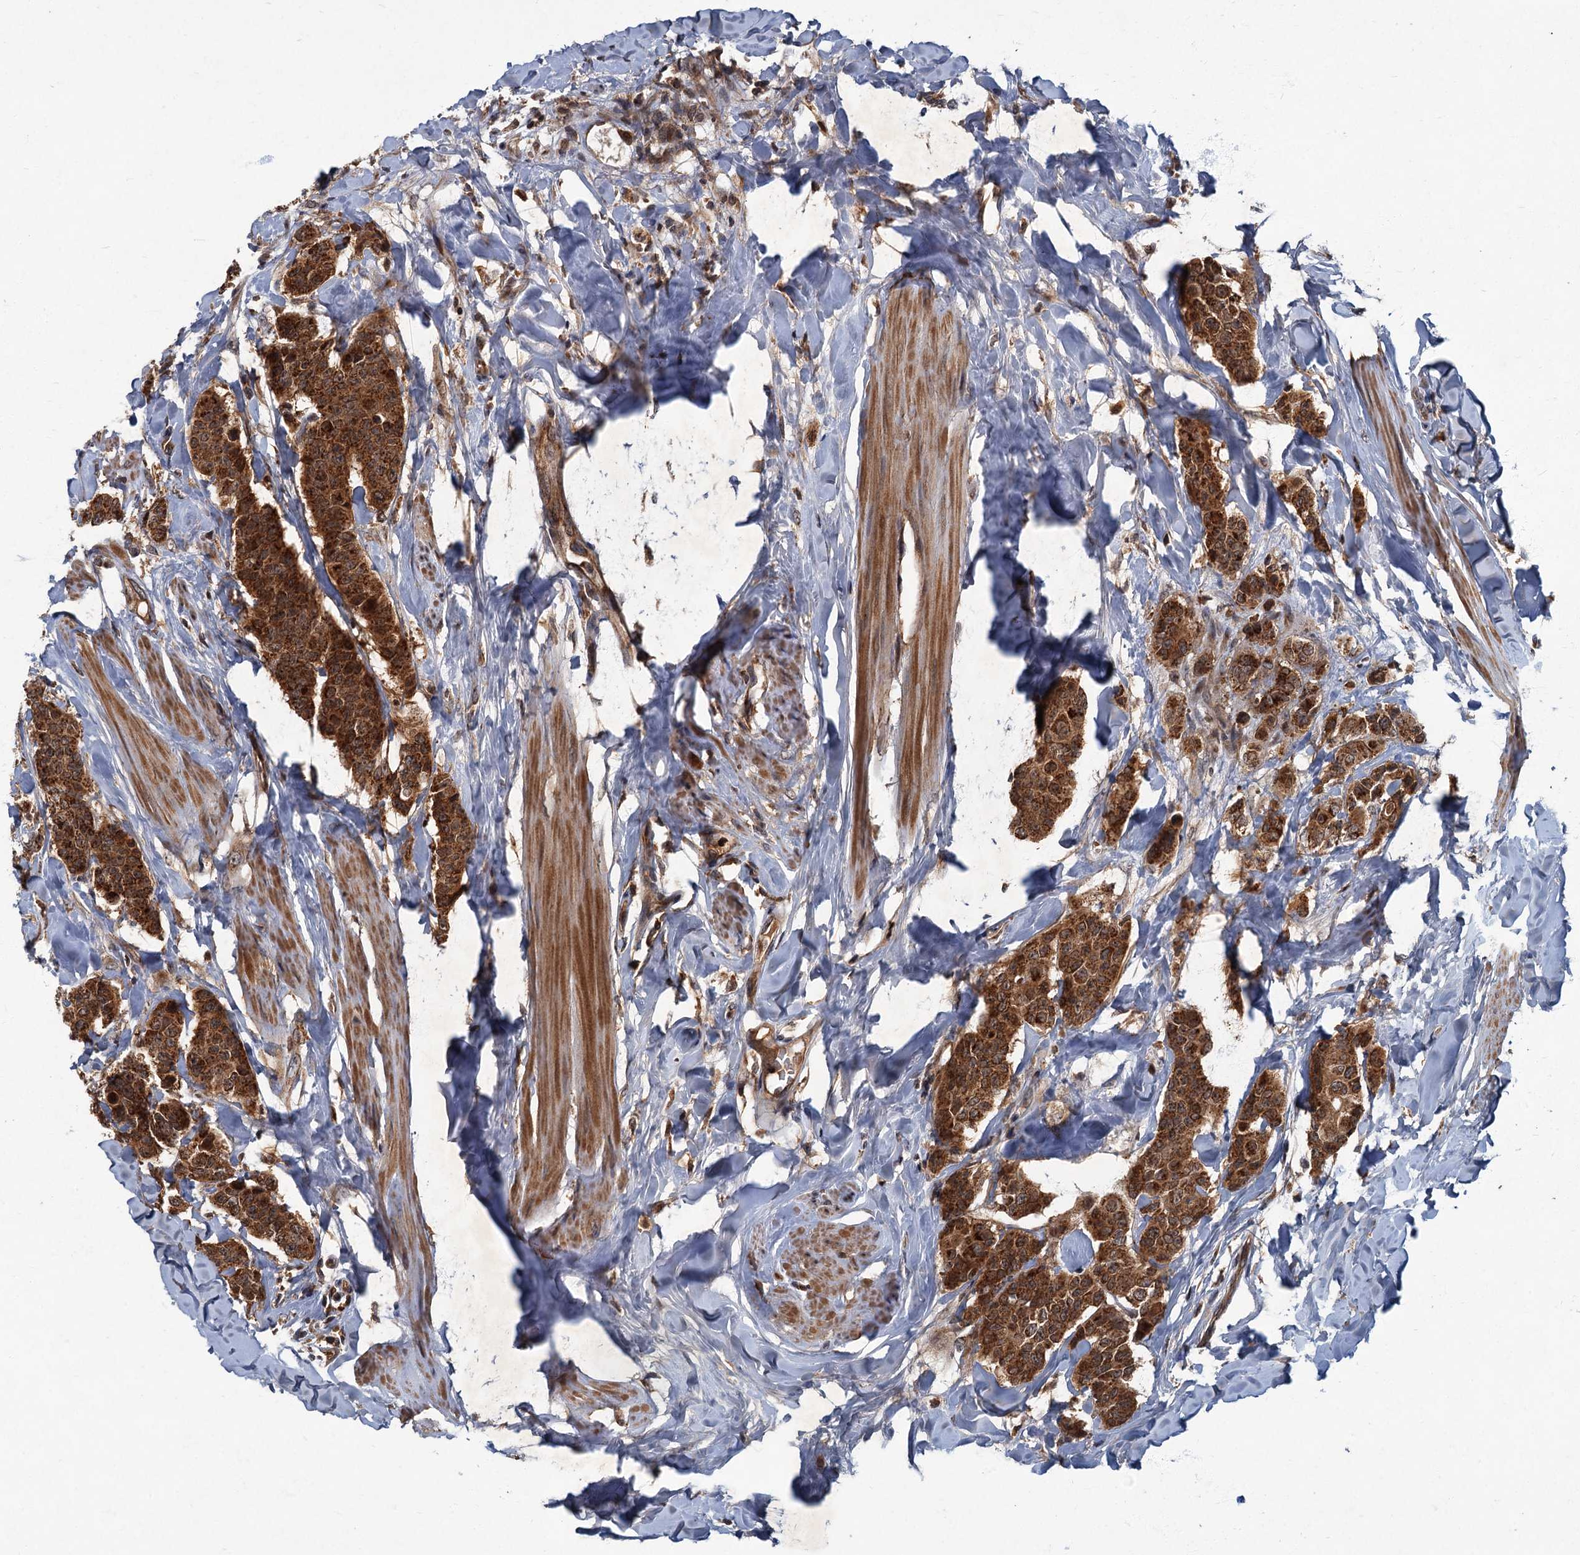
{"staining": {"intensity": "strong", "quantity": ">75%", "location": "cytoplasmic/membranous"}, "tissue": "breast cancer", "cell_type": "Tumor cells", "image_type": "cancer", "snomed": [{"axis": "morphology", "description": "Duct carcinoma"}, {"axis": "topography", "description": "Breast"}], "caption": "Breast cancer (infiltrating ductal carcinoma) tissue demonstrates strong cytoplasmic/membranous positivity in about >75% of tumor cells", "gene": "SLC11A2", "patient": {"sex": "female", "age": 40}}